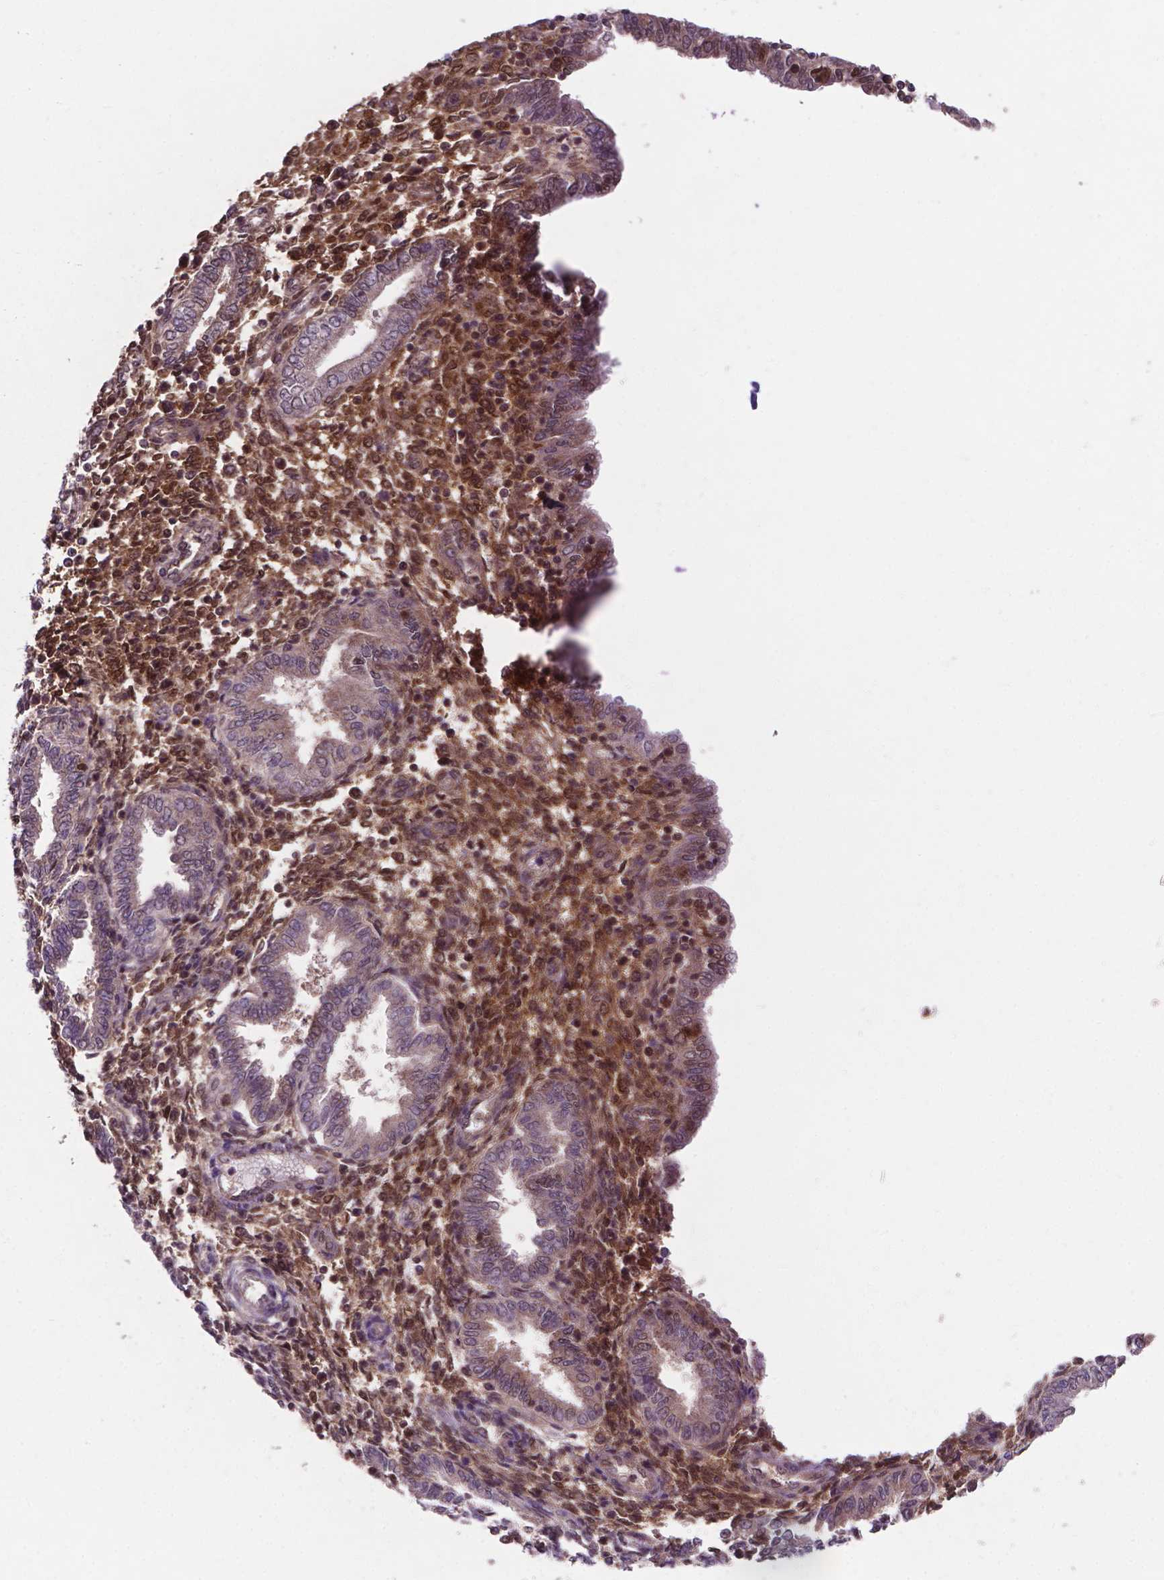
{"staining": {"intensity": "moderate", "quantity": "<25%", "location": "cytoplasmic/membranous,nuclear"}, "tissue": "endometrium", "cell_type": "Cells in endometrial stroma", "image_type": "normal", "snomed": [{"axis": "morphology", "description": "Normal tissue, NOS"}, {"axis": "topography", "description": "Endometrium"}], "caption": "About <25% of cells in endometrial stroma in unremarkable human endometrium demonstrate moderate cytoplasmic/membranous,nuclear protein expression as visualized by brown immunohistochemical staining.", "gene": "UBE2L6", "patient": {"sex": "female", "age": 42}}